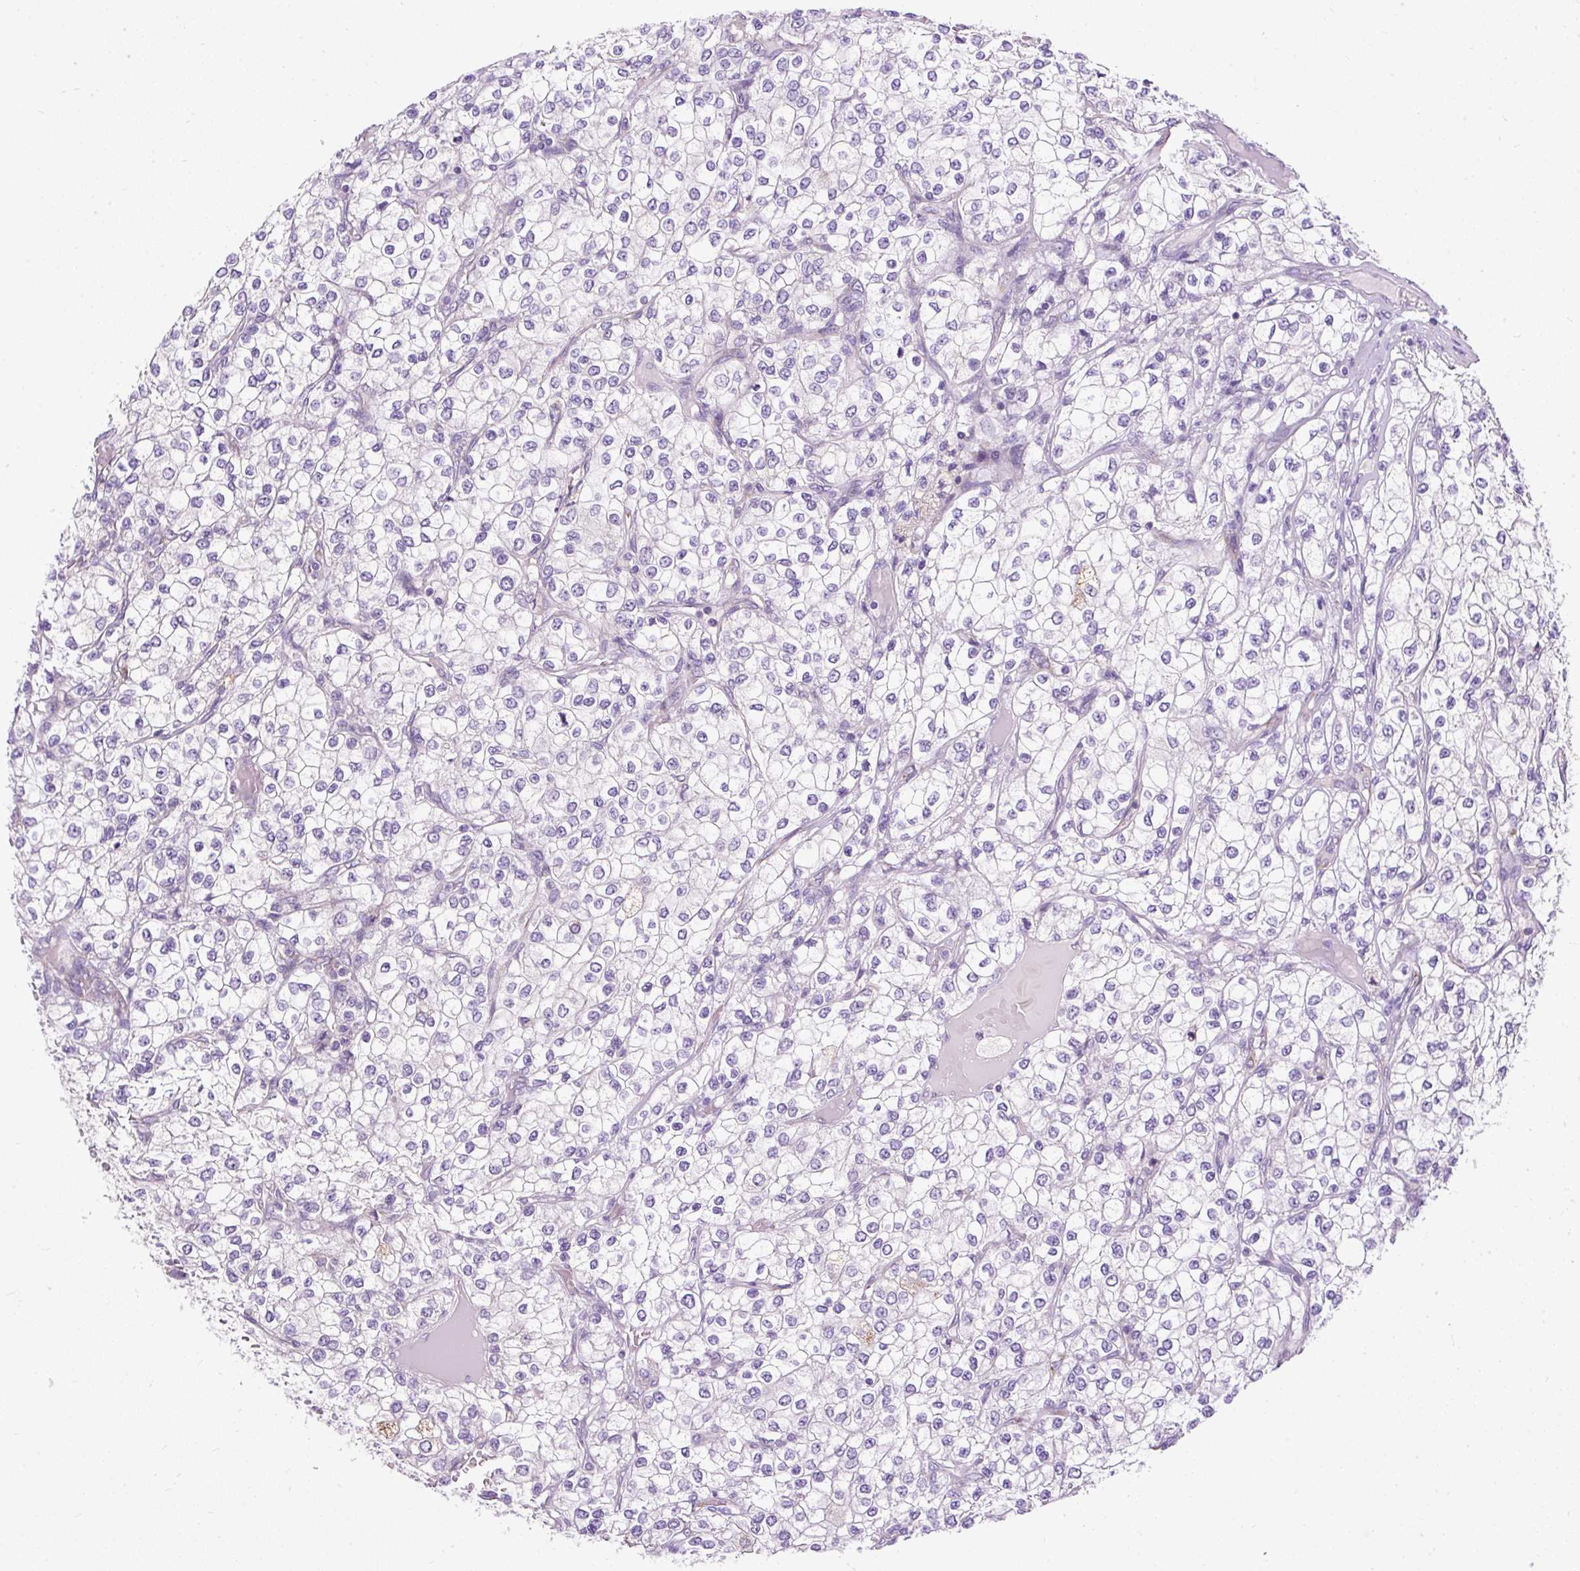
{"staining": {"intensity": "negative", "quantity": "none", "location": "none"}, "tissue": "renal cancer", "cell_type": "Tumor cells", "image_type": "cancer", "snomed": [{"axis": "morphology", "description": "Adenocarcinoma, NOS"}, {"axis": "topography", "description": "Kidney"}], "caption": "This is an immunohistochemistry photomicrograph of renal cancer. There is no positivity in tumor cells.", "gene": "FMC1", "patient": {"sex": "male", "age": 80}}